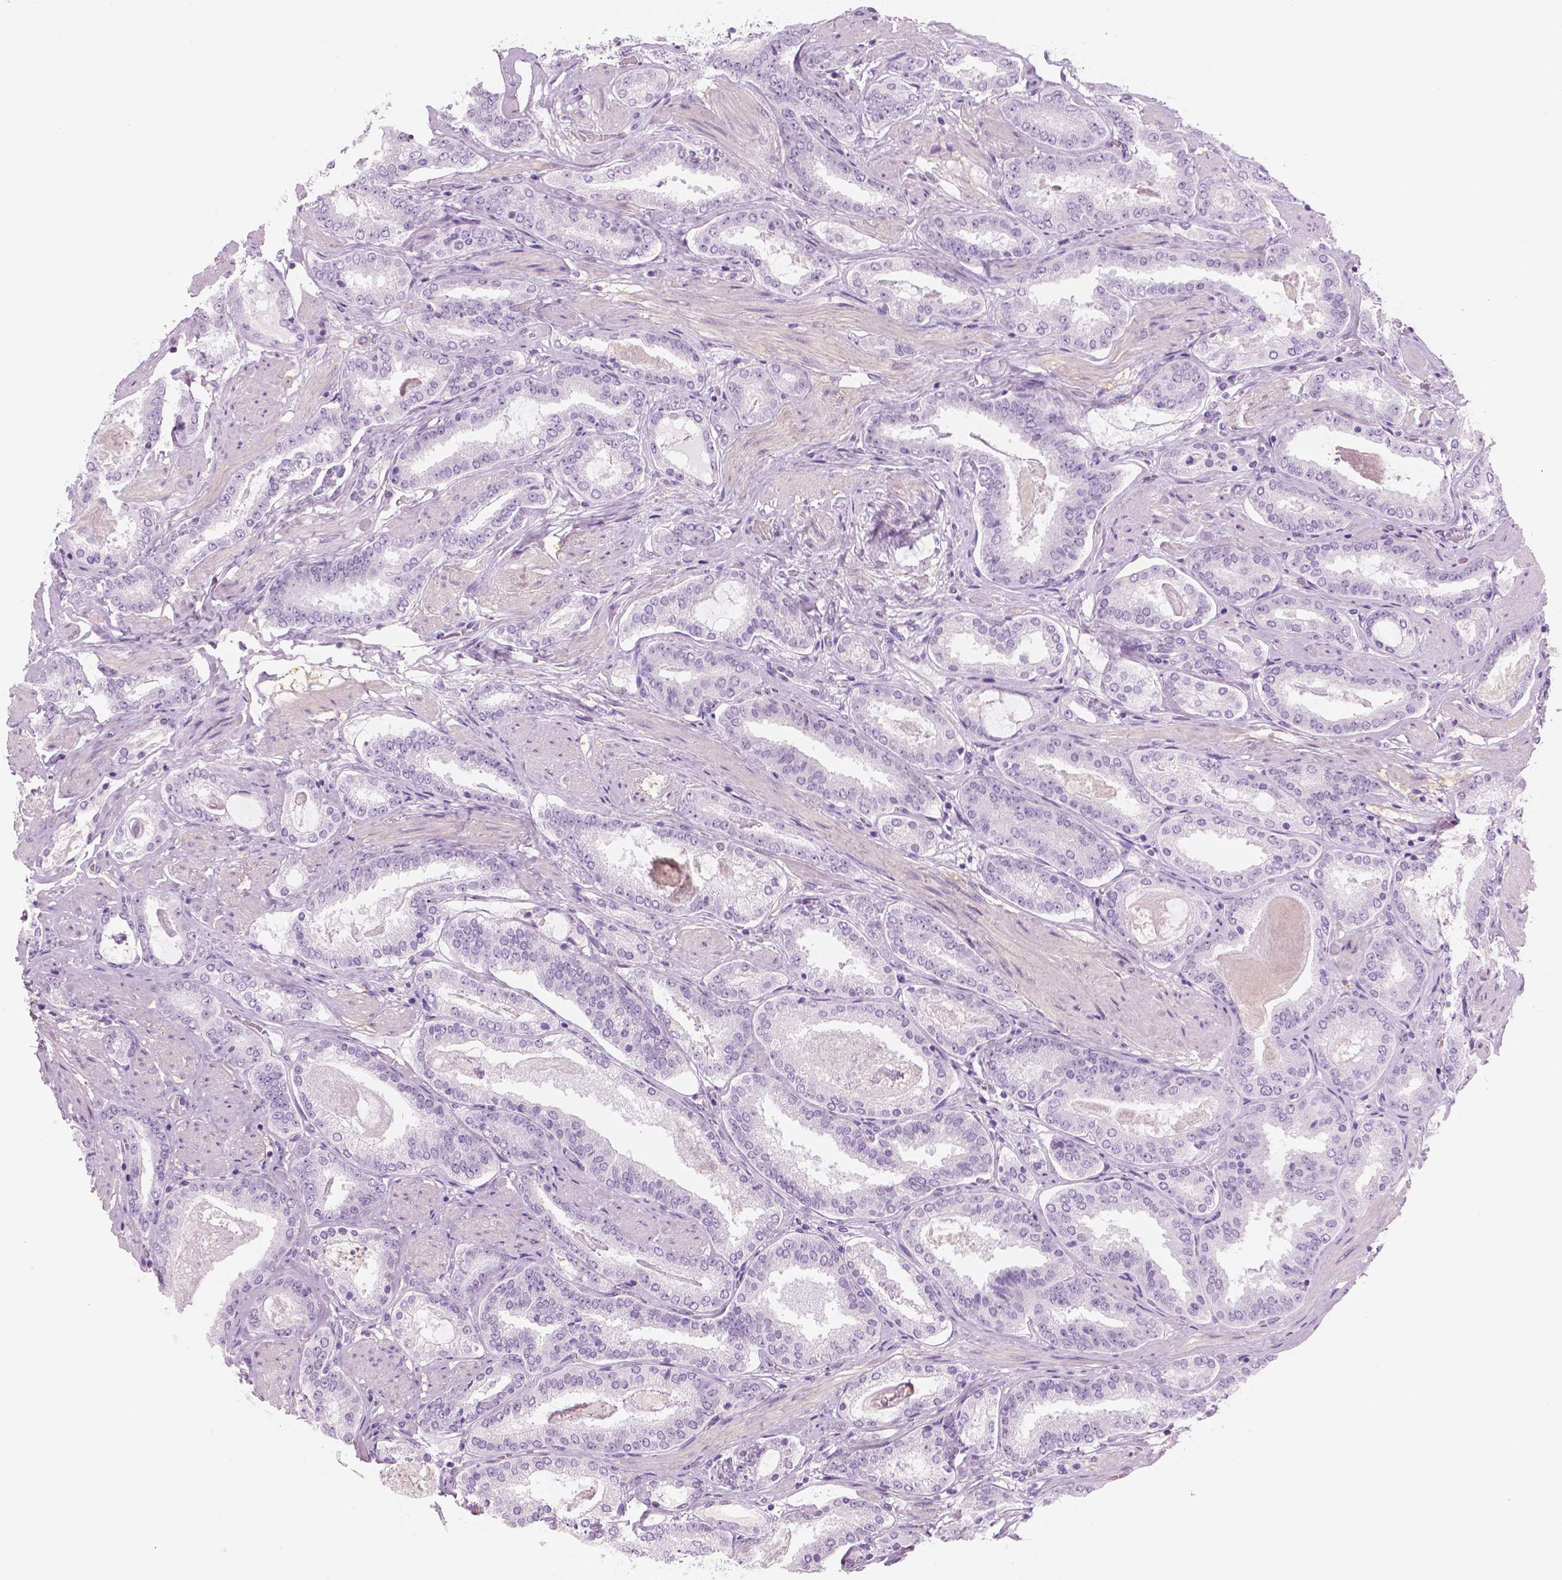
{"staining": {"intensity": "negative", "quantity": "none", "location": "none"}, "tissue": "prostate cancer", "cell_type": "Tumor cells", "image_type": "cancer", "snomed": [{"axis": "morphology", "description": "Adenocarcinoma, High grade"}, {"axis": "topography", "description": "Prostate"}], "caption": "High-grade adenocarcinoma (prostate) stained for a protein using immunohistochemistry exhibits no expression tumor cells.", "gene": "PLIN4", "patient": {"sex": "male", "age": 63}}